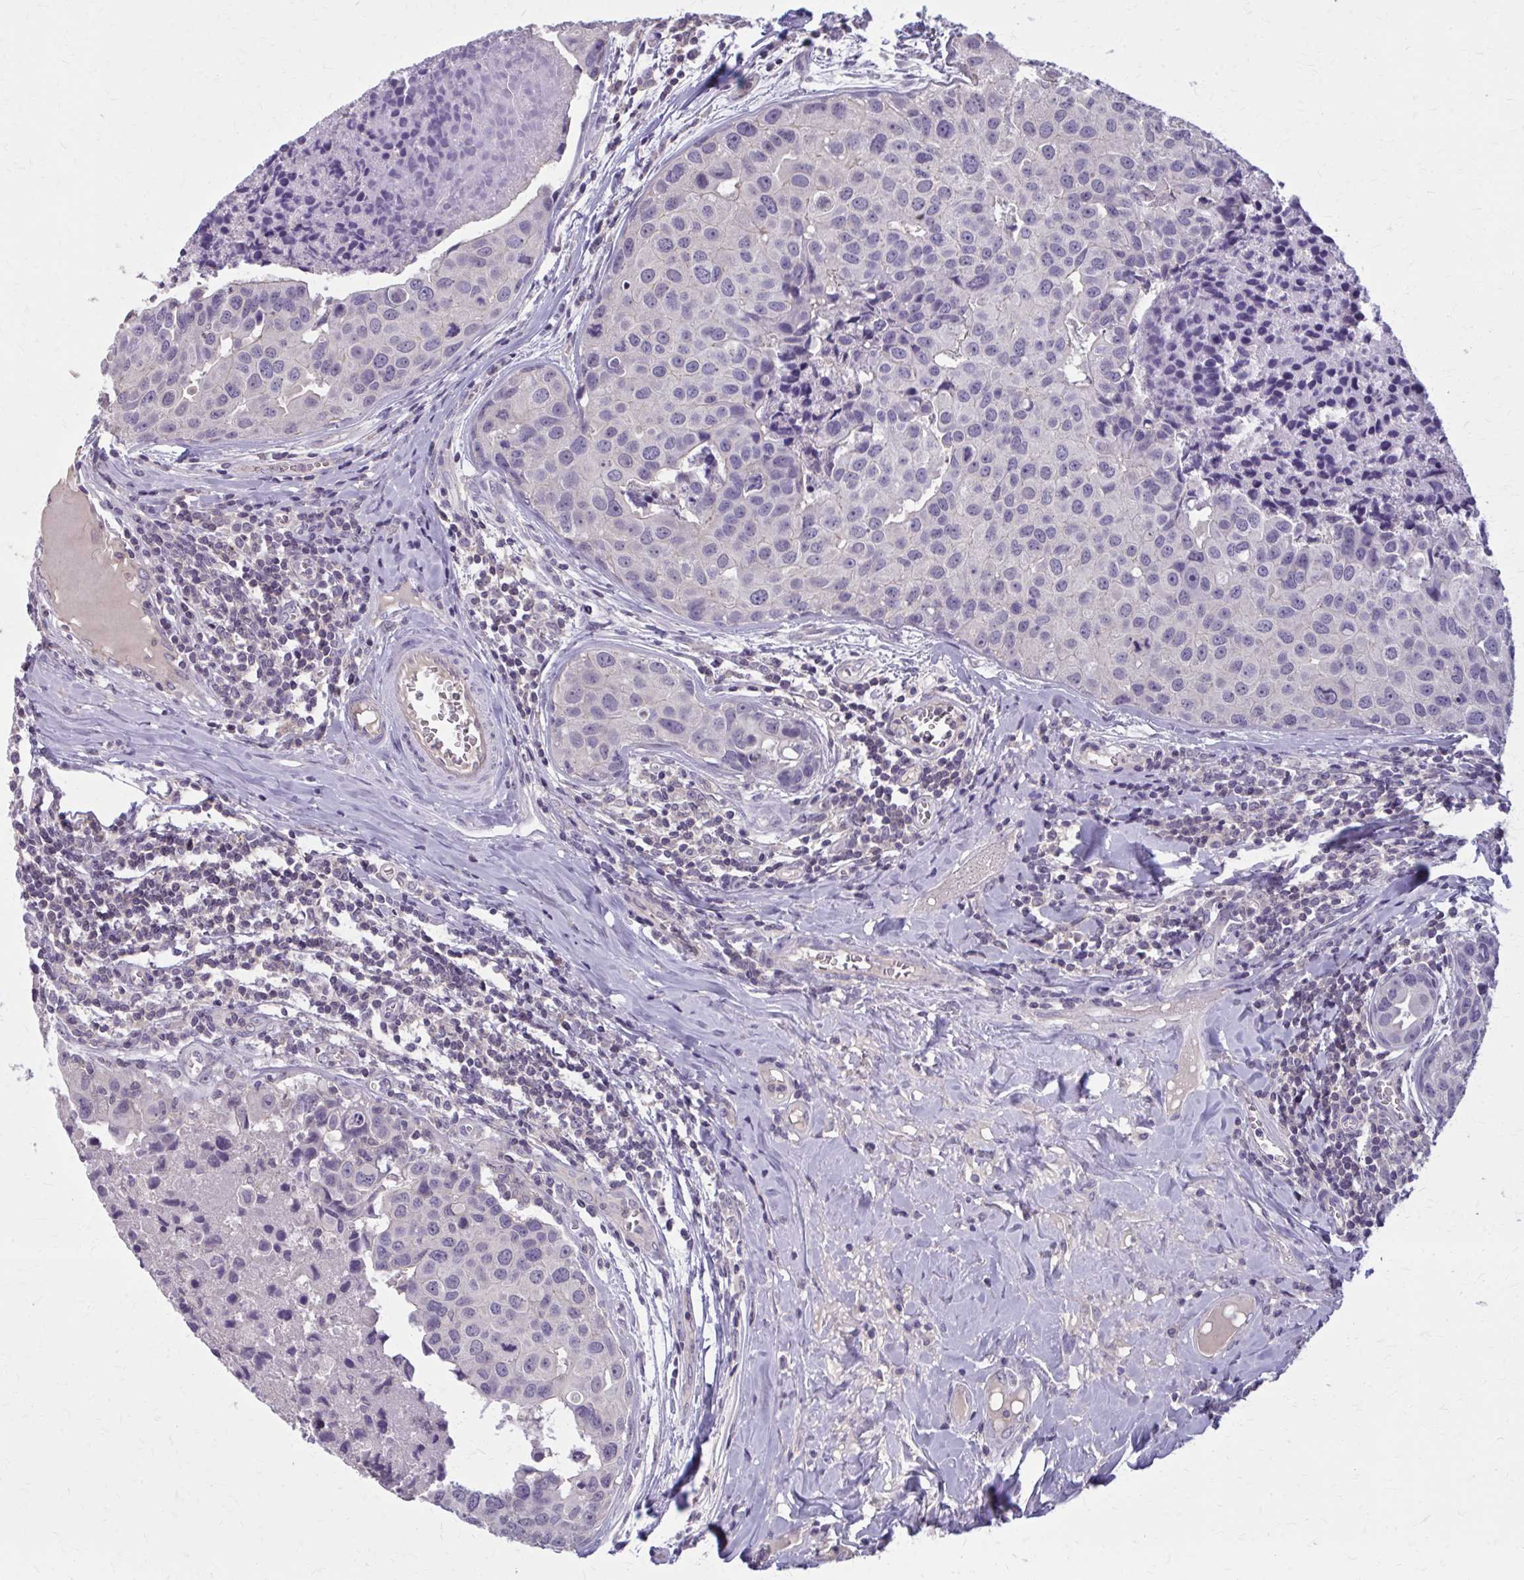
{"staining": {"intensity": "negative", "quantity": "none", "location": "none"}, "tissue": "breast cancer", "cell_type": "Tumor cells", "image_type": "cancer", "snomed": [{"axis": "morphology", "description": "Duct carcinoma"}, {"axis": "topography", "description": "Breast"}], "caption": "Immunohistochemistry (IHC) of human breast cancer demonstrates no positivity in tumor cells.", "gene": "OR4A47", "patient": {"sex": "female", "age": 24}}